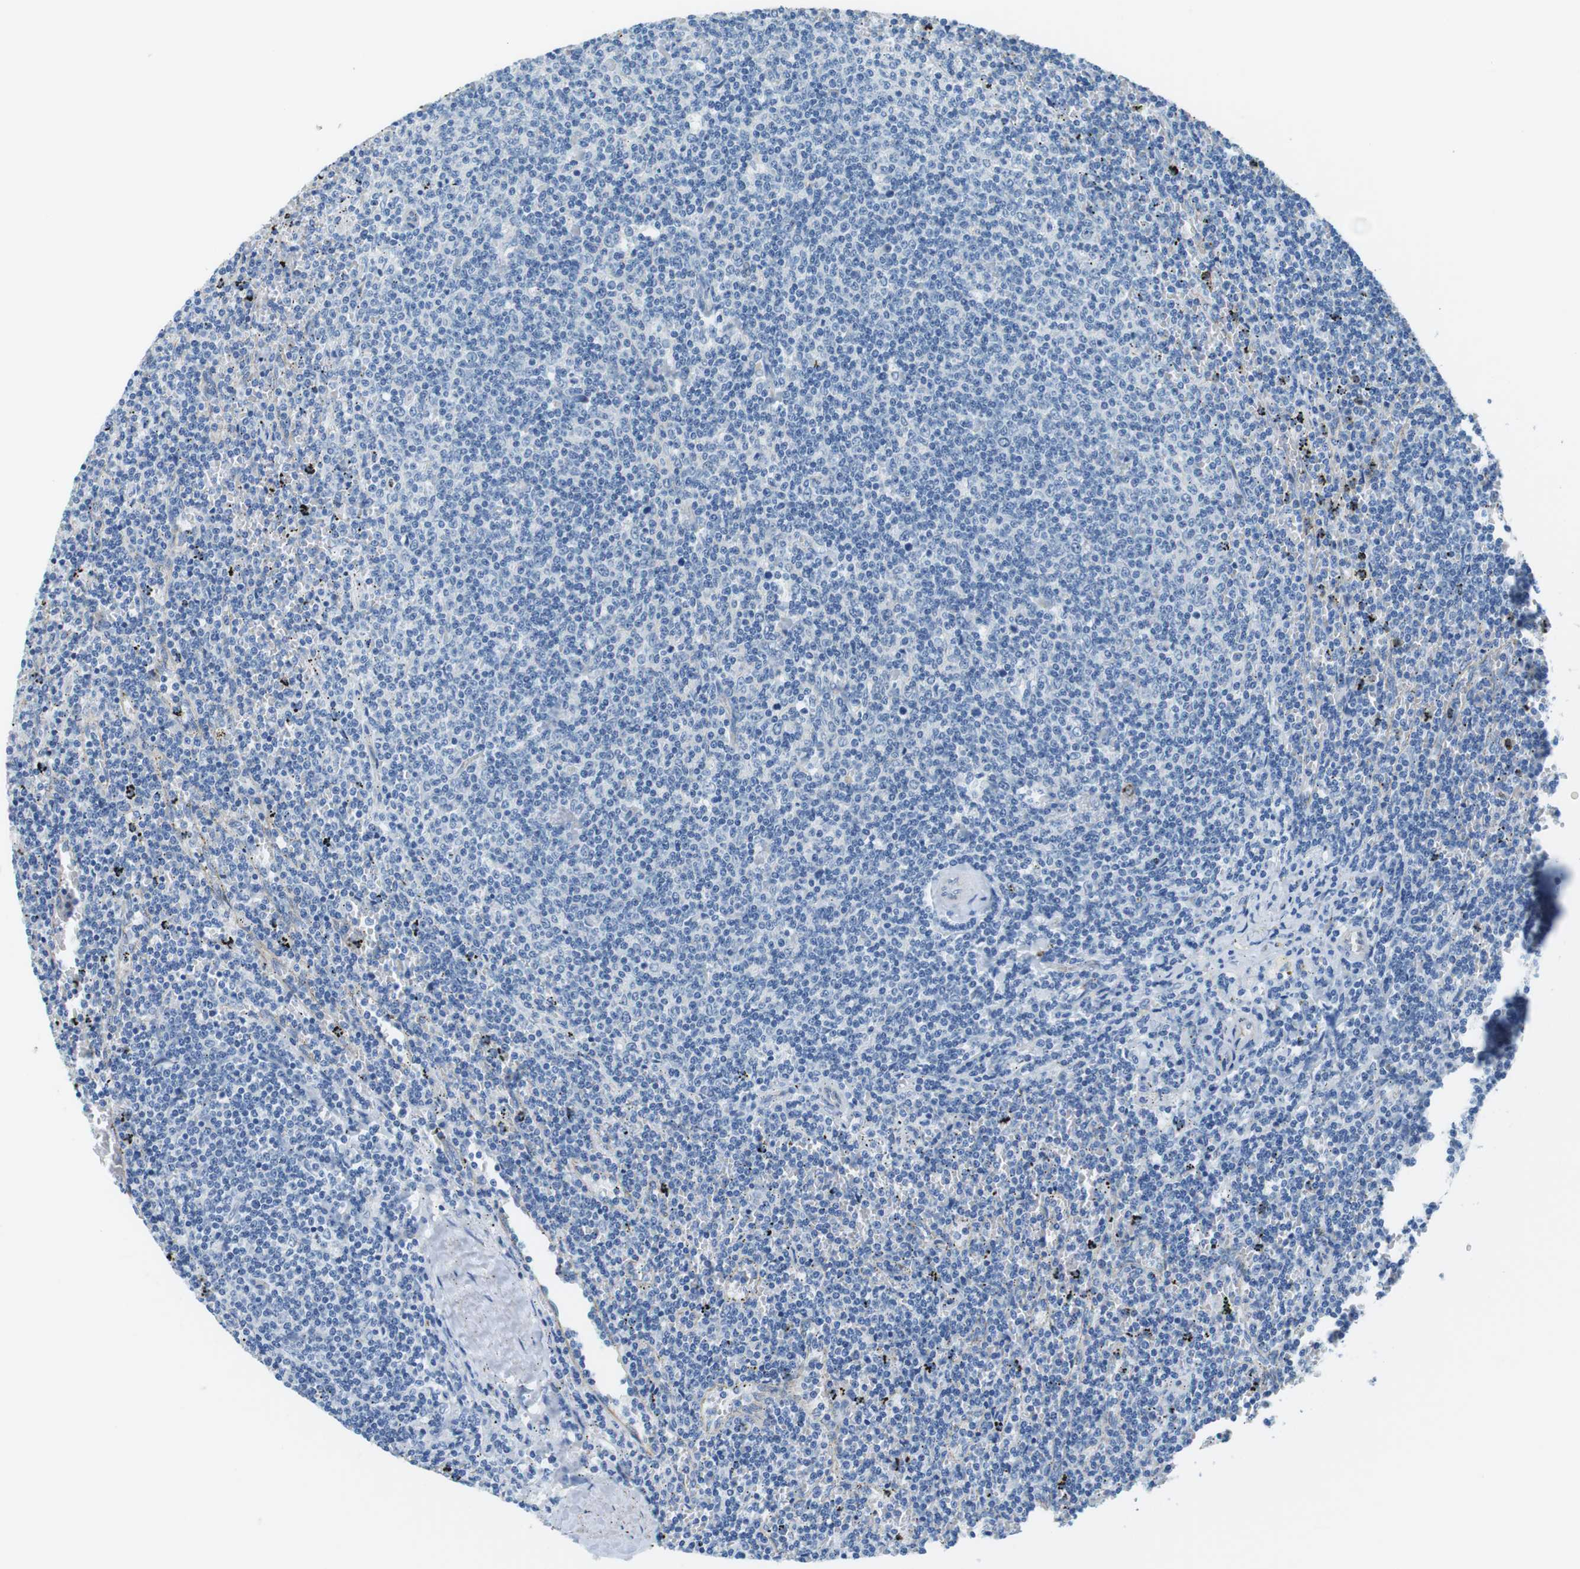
{"staining": {"intensity": "negative", "quantity": "none", "location": "none"}, "tissue": "lymphoma", "cell_type": "Tumor cells", "image_type": "cancer", "snomed": [{"axis": "morphology", "description": "Malignant lymphoma, non-Hodgkin's type, Low grade"}, {"axis": "topography", "description": "Spleen"}], "caption": "An image of lymphoma stained for a protein reveals no brown staining in tumor cells.", "gene": "SLC6A6", "patient": {"sex": "female", "age": 50}}